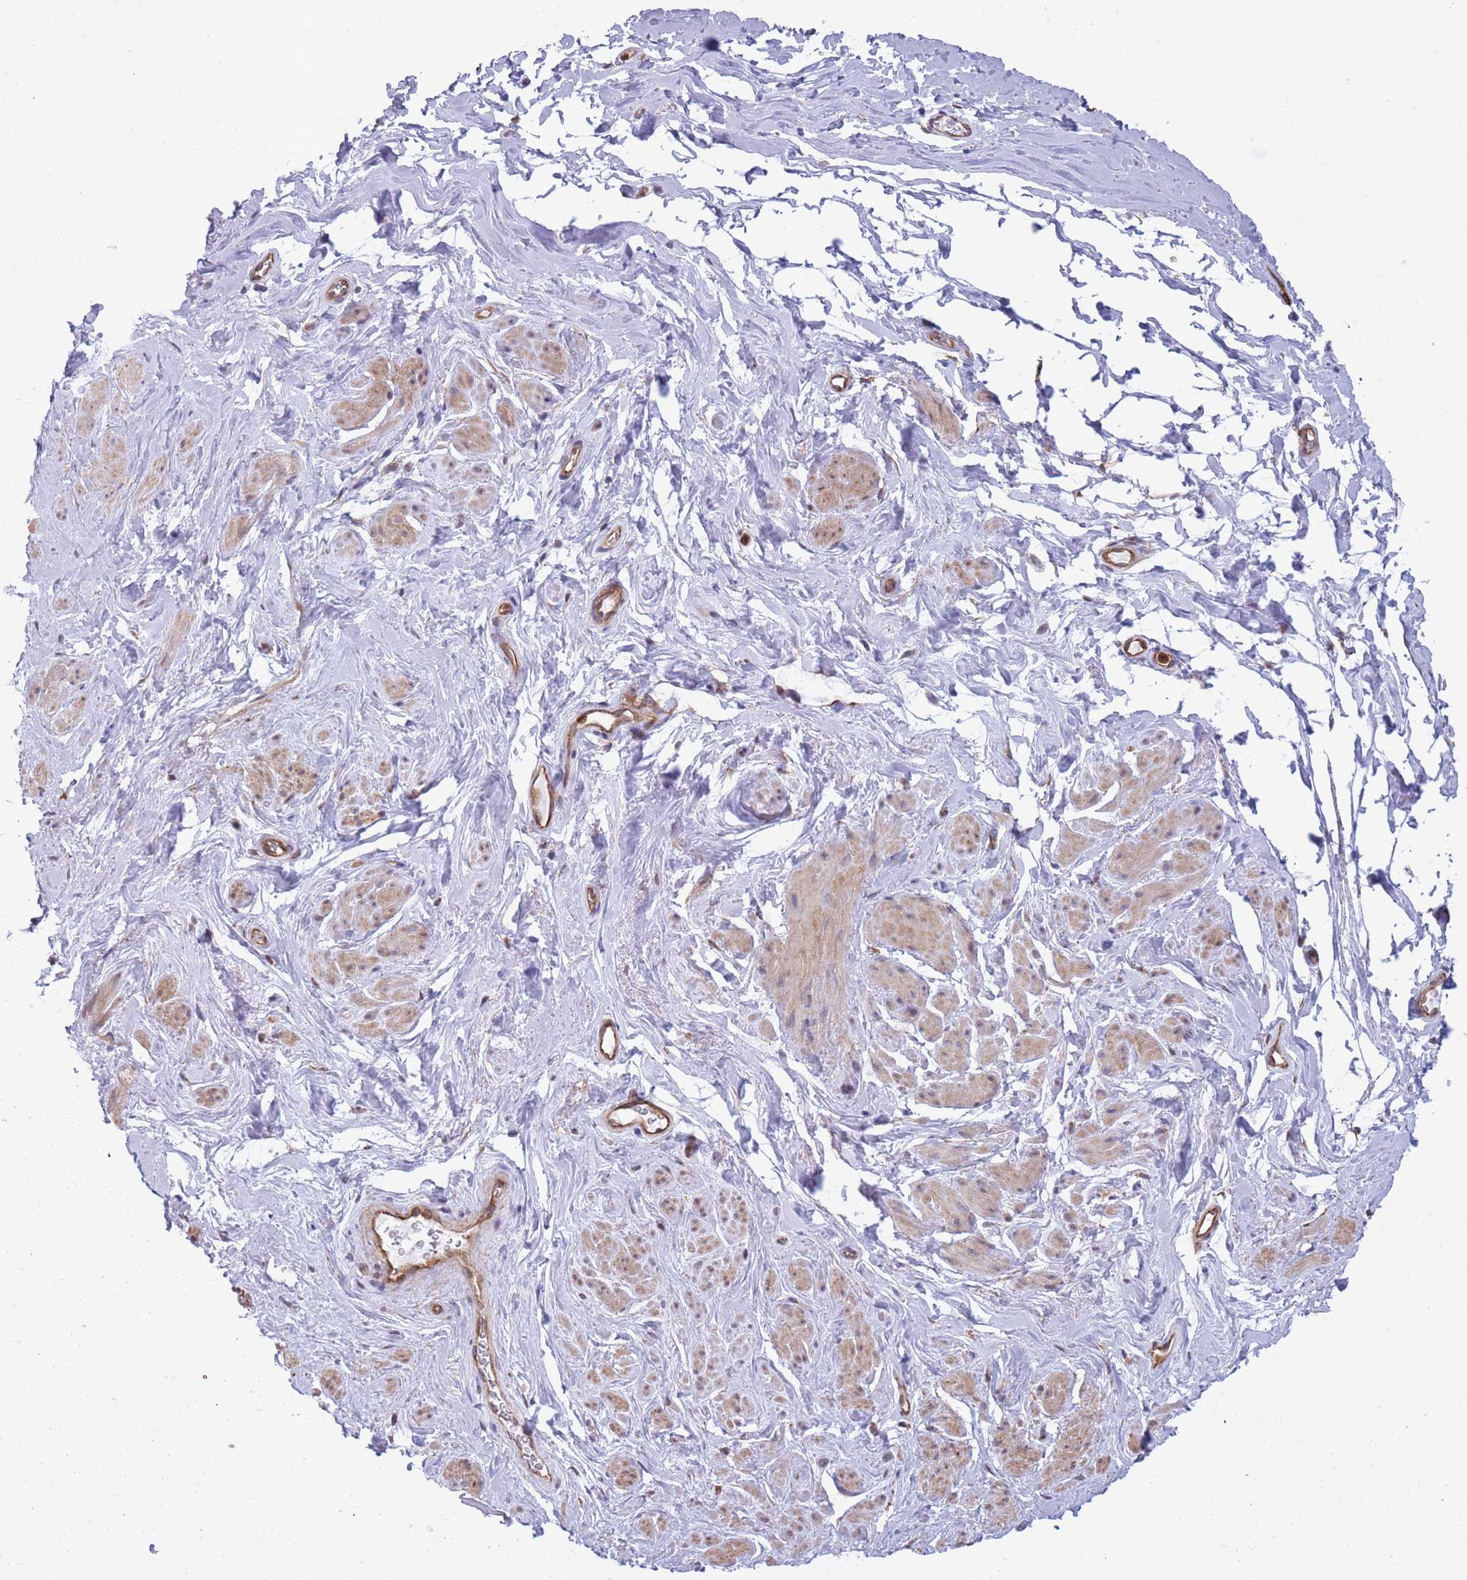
{"staining": {"intensity": "weak", "quantity": ">75%", "location": "cytoplasmic/membranous,nuclear"}, "tissue": "smooth muscle", "cell_type": "Smooth muscle cells", "image_type": "normal", "snomed": [{"axis": "morphology", "description": "Normal tissue, NOS"}, {"axis": "topography", "description": "Smooth muscle"}, {"axis": "topography", "description": "Peripheral nerve tissue"}], "caption": "Human smooth muscle stained for a protein (brown) displays weak cytoplasmic/membranous,nuclear positive expression in about >75% of smooth muscle cells.", "gene": "ARL13B", "patient": {"sex": "male", "age": 69}}